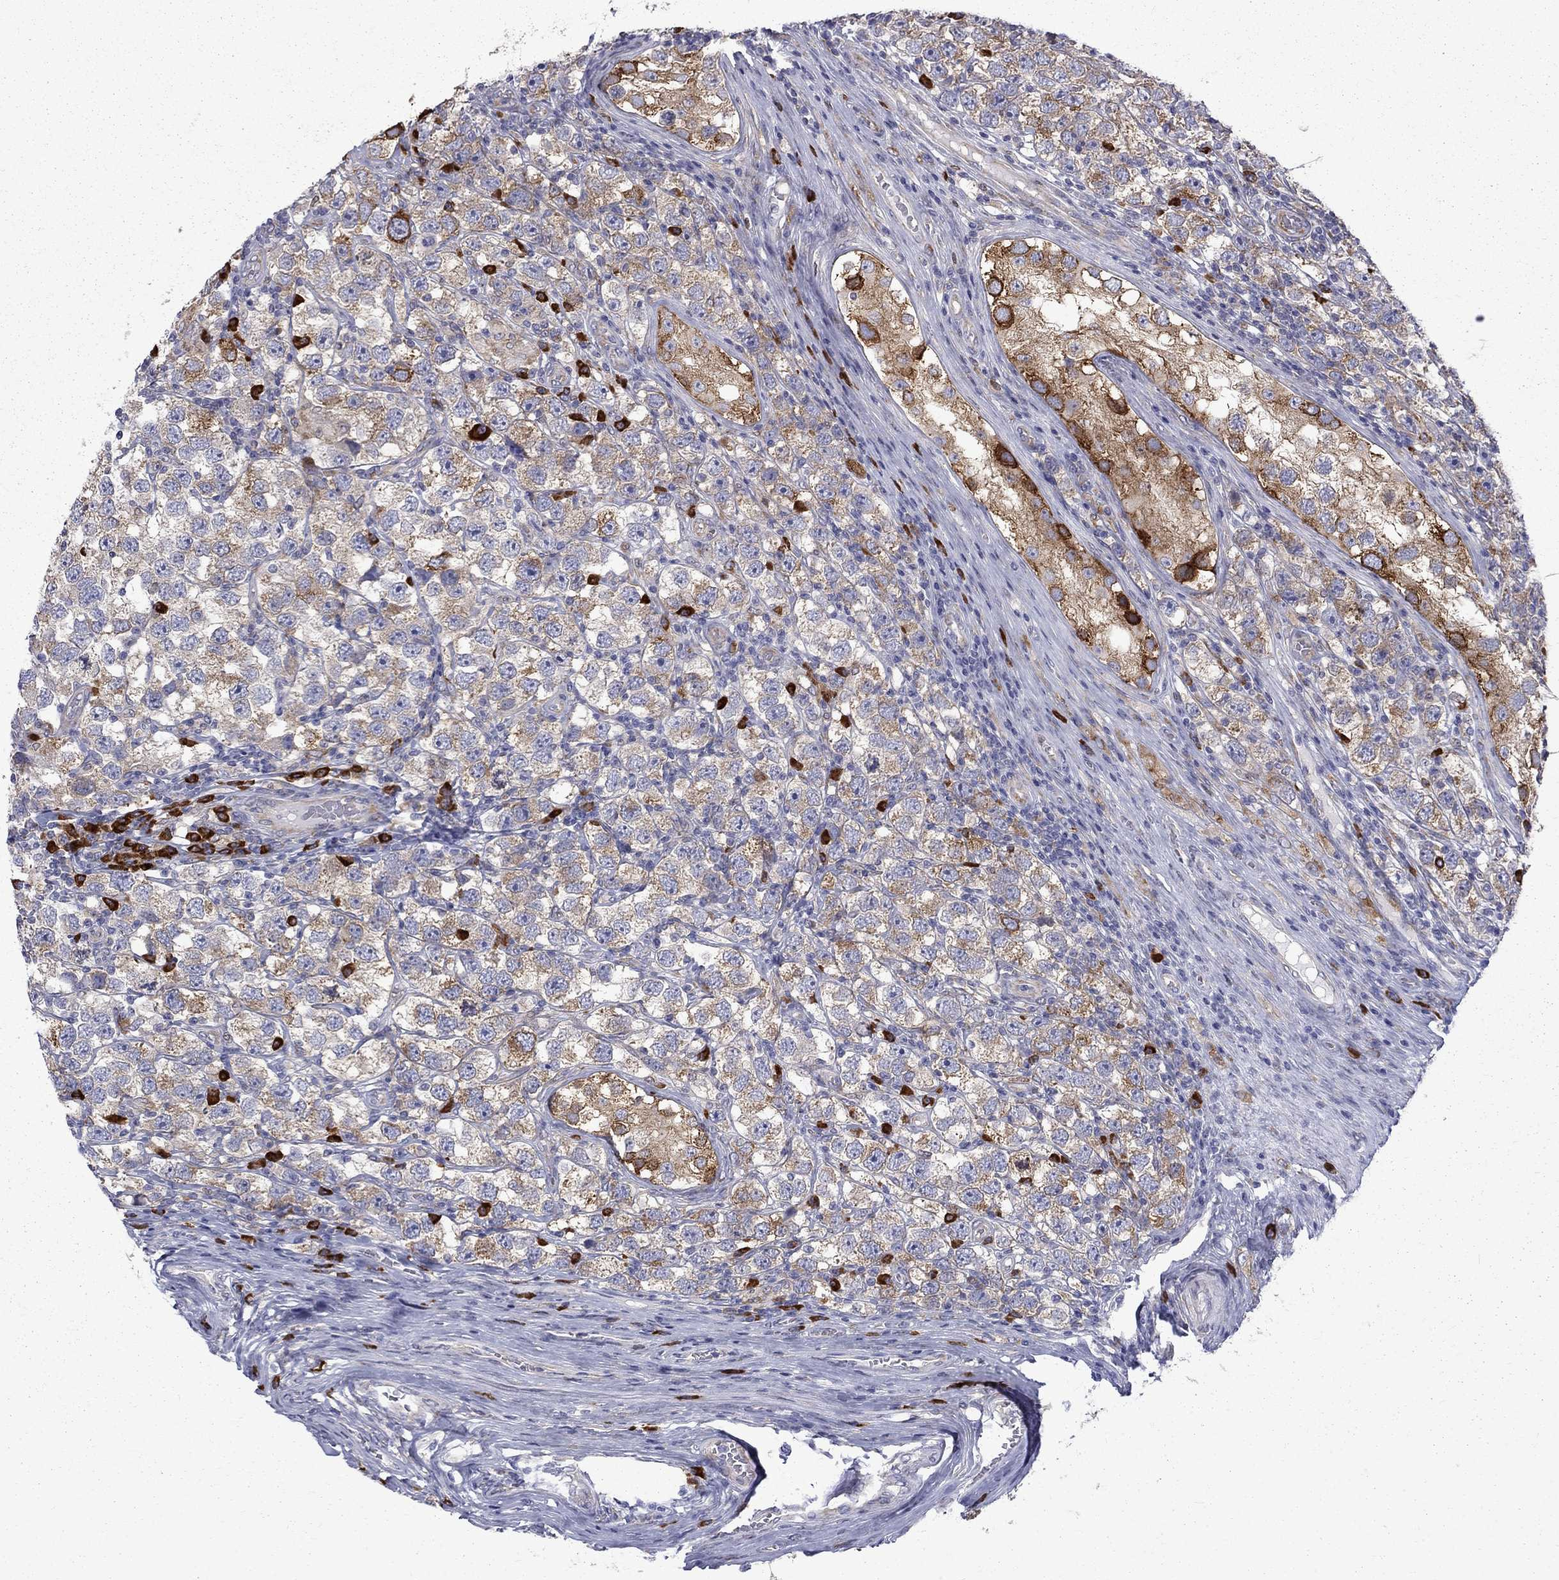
{"staining": {"intensity": "moderate", "quantity": ">75%", "location": "cytoplasmic/membranous"}, "tissue": "testis cancer", "cell_type": "Tumor cells", "image_type": "cancer", "snomed": [{"axis": "morphology", "description": "Seminoma, NOS"}, {"axis": "topography", "description": "Testis"}], "caption": "This micrograph shows testis cancer stained with IHC to label a protein in brown. The cytoplasmic/membranous of tumor cells show moderate positivity for the protein. Nuclei are counter-stained blue.", "gene": "PABPC4", "patient": {"sex": "male", "age": 26}}